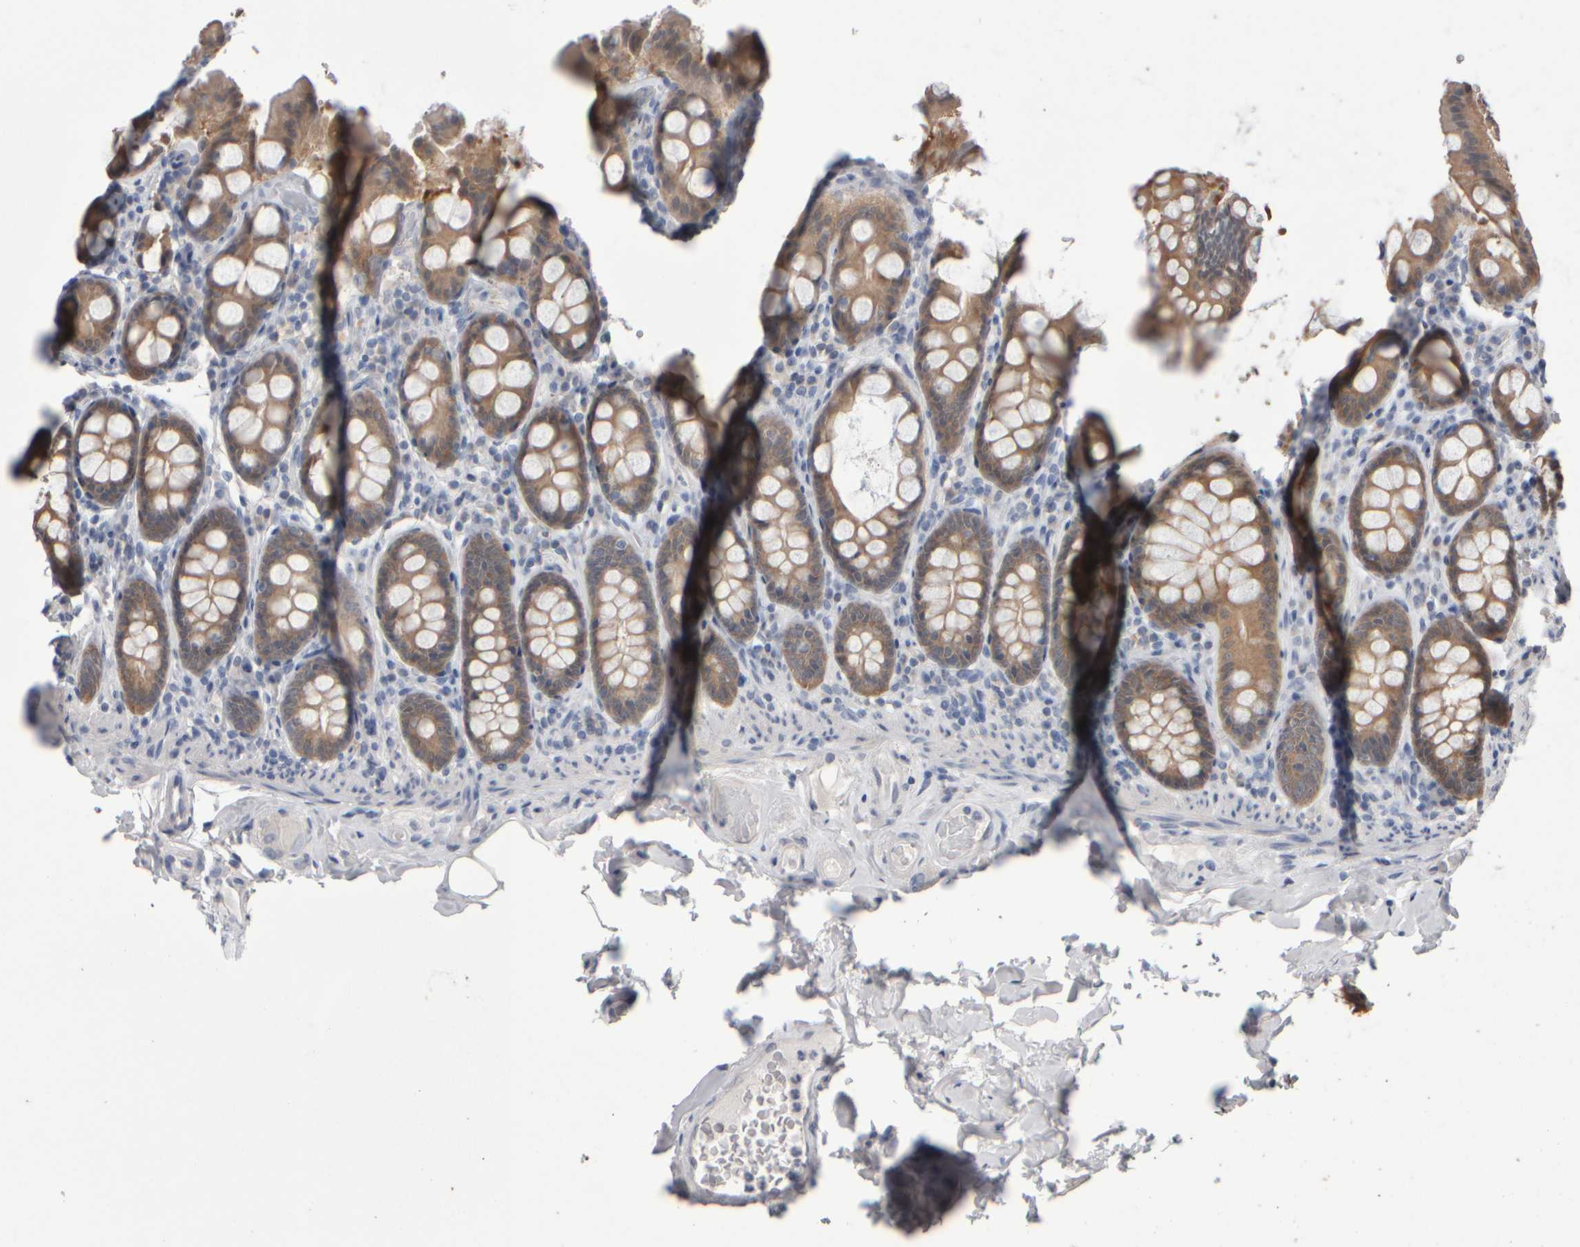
{"staining": {"intensity": "negative", "quantity": "none", "location": "none"}, "tissue": "colon", "cell_type": "Endothelial cells", "image_type": "normal", "snomed": [{"axis": "morphology", "description": "Normal tissue, NOS"}, {"axis": "topography", "description": "Colon"}, {"axis": "topography", "description": "Peripheral nerve tissue"}], "caption": "This is an immunohistochemistry histopathology image of benign colon. There is no staining in endothelial cells.", "gene": "EPHX2", "patient": {"sex": "female", "age": 61}}